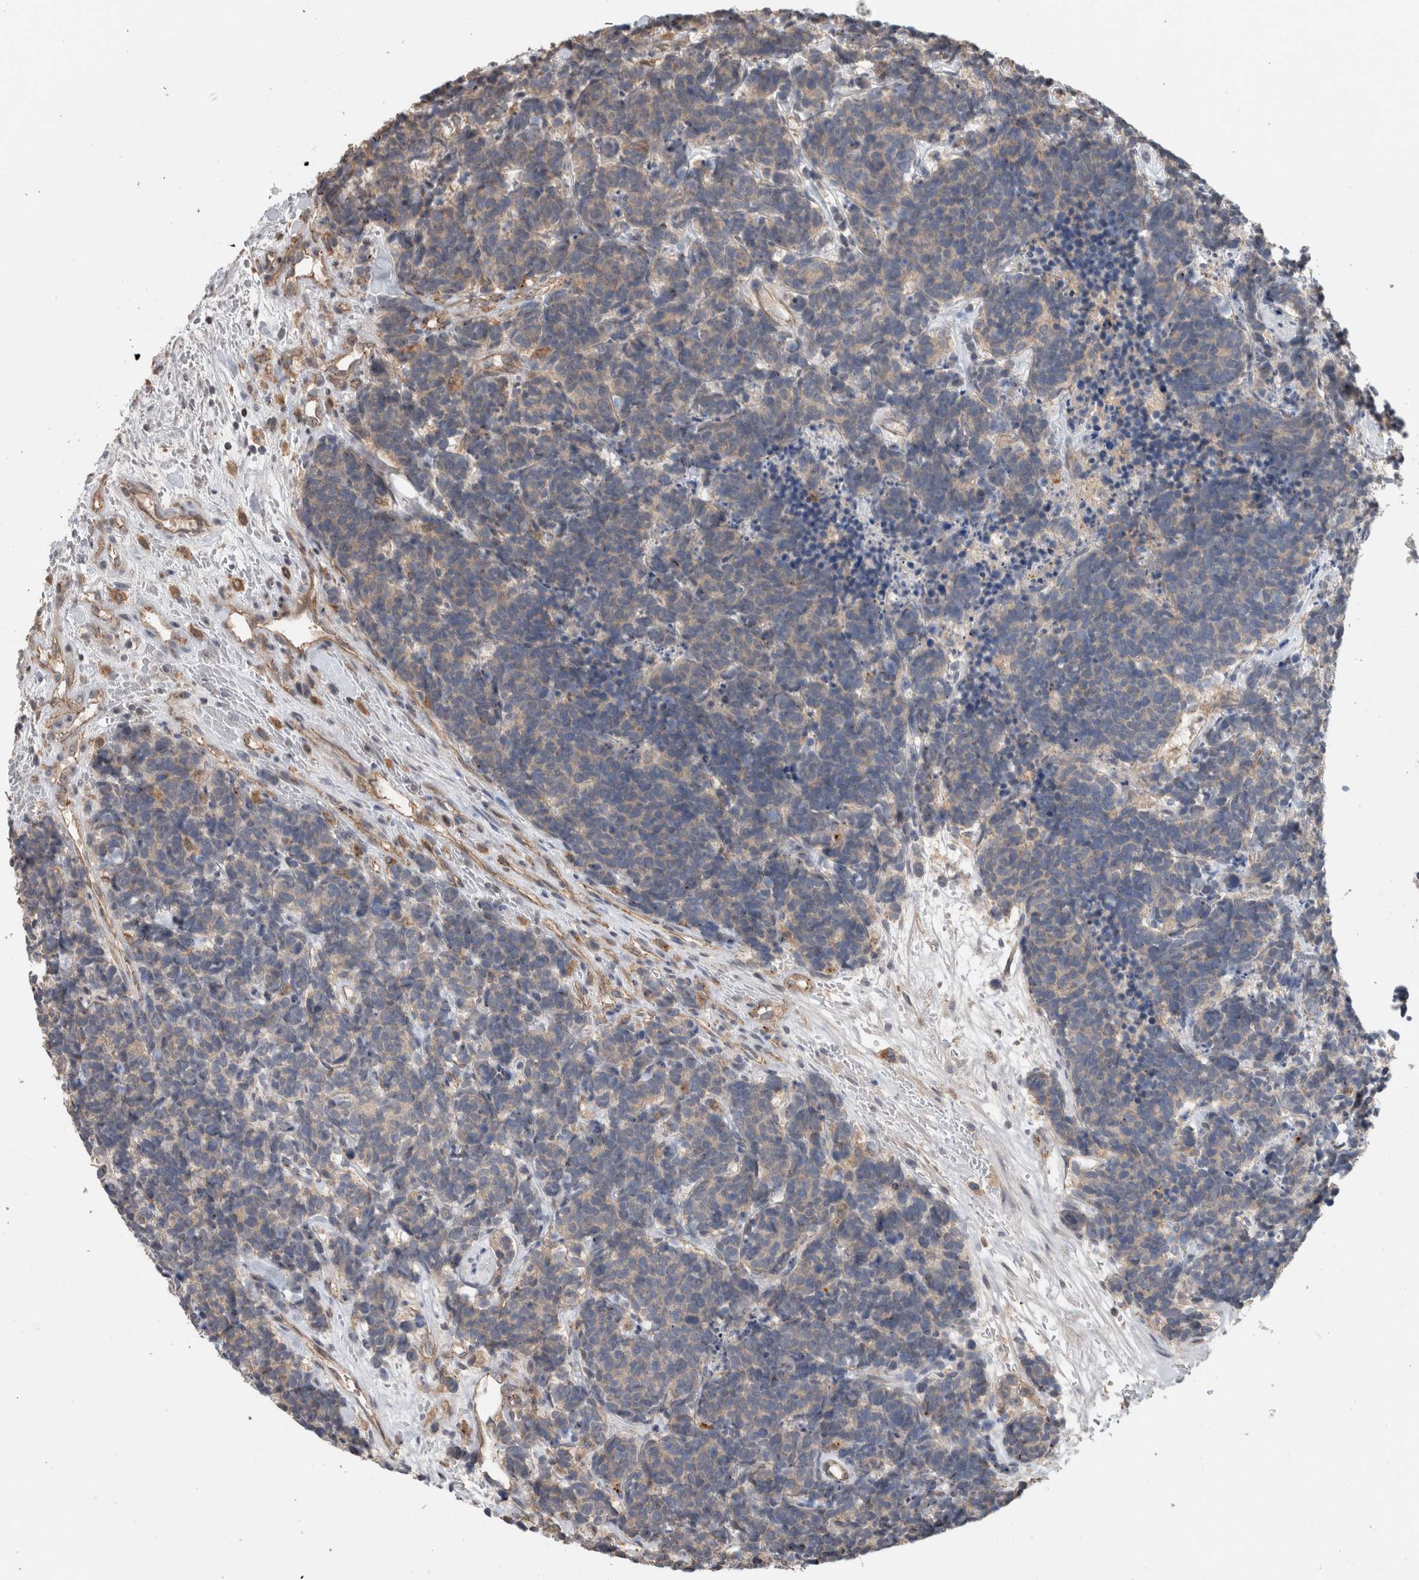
{"staining": {"intensity": "negative", "quantity": "none", "location": "none"}, "tissue": "carcinoid", "cell_type": "Tumor cells", "image_type": "cancer", "snomed": [{"axis": "morphology", "description": "Carcinoma, NOS"}, {"axis": "morphology", "description": "Carcinoid, malignant, NOS"}, {"axis": "topography", "description": "Urinary bladder"}], "caption": "High magnification brightfield microscopy of carcinoma stained with DAB (3,3'-diaminobenzidine) (brown) and counterstained with hematoxylin (blue): tumor cells show no significant positivity.", "gene": "TARBP1", "patient": {"sex": "male", "age": 57}}